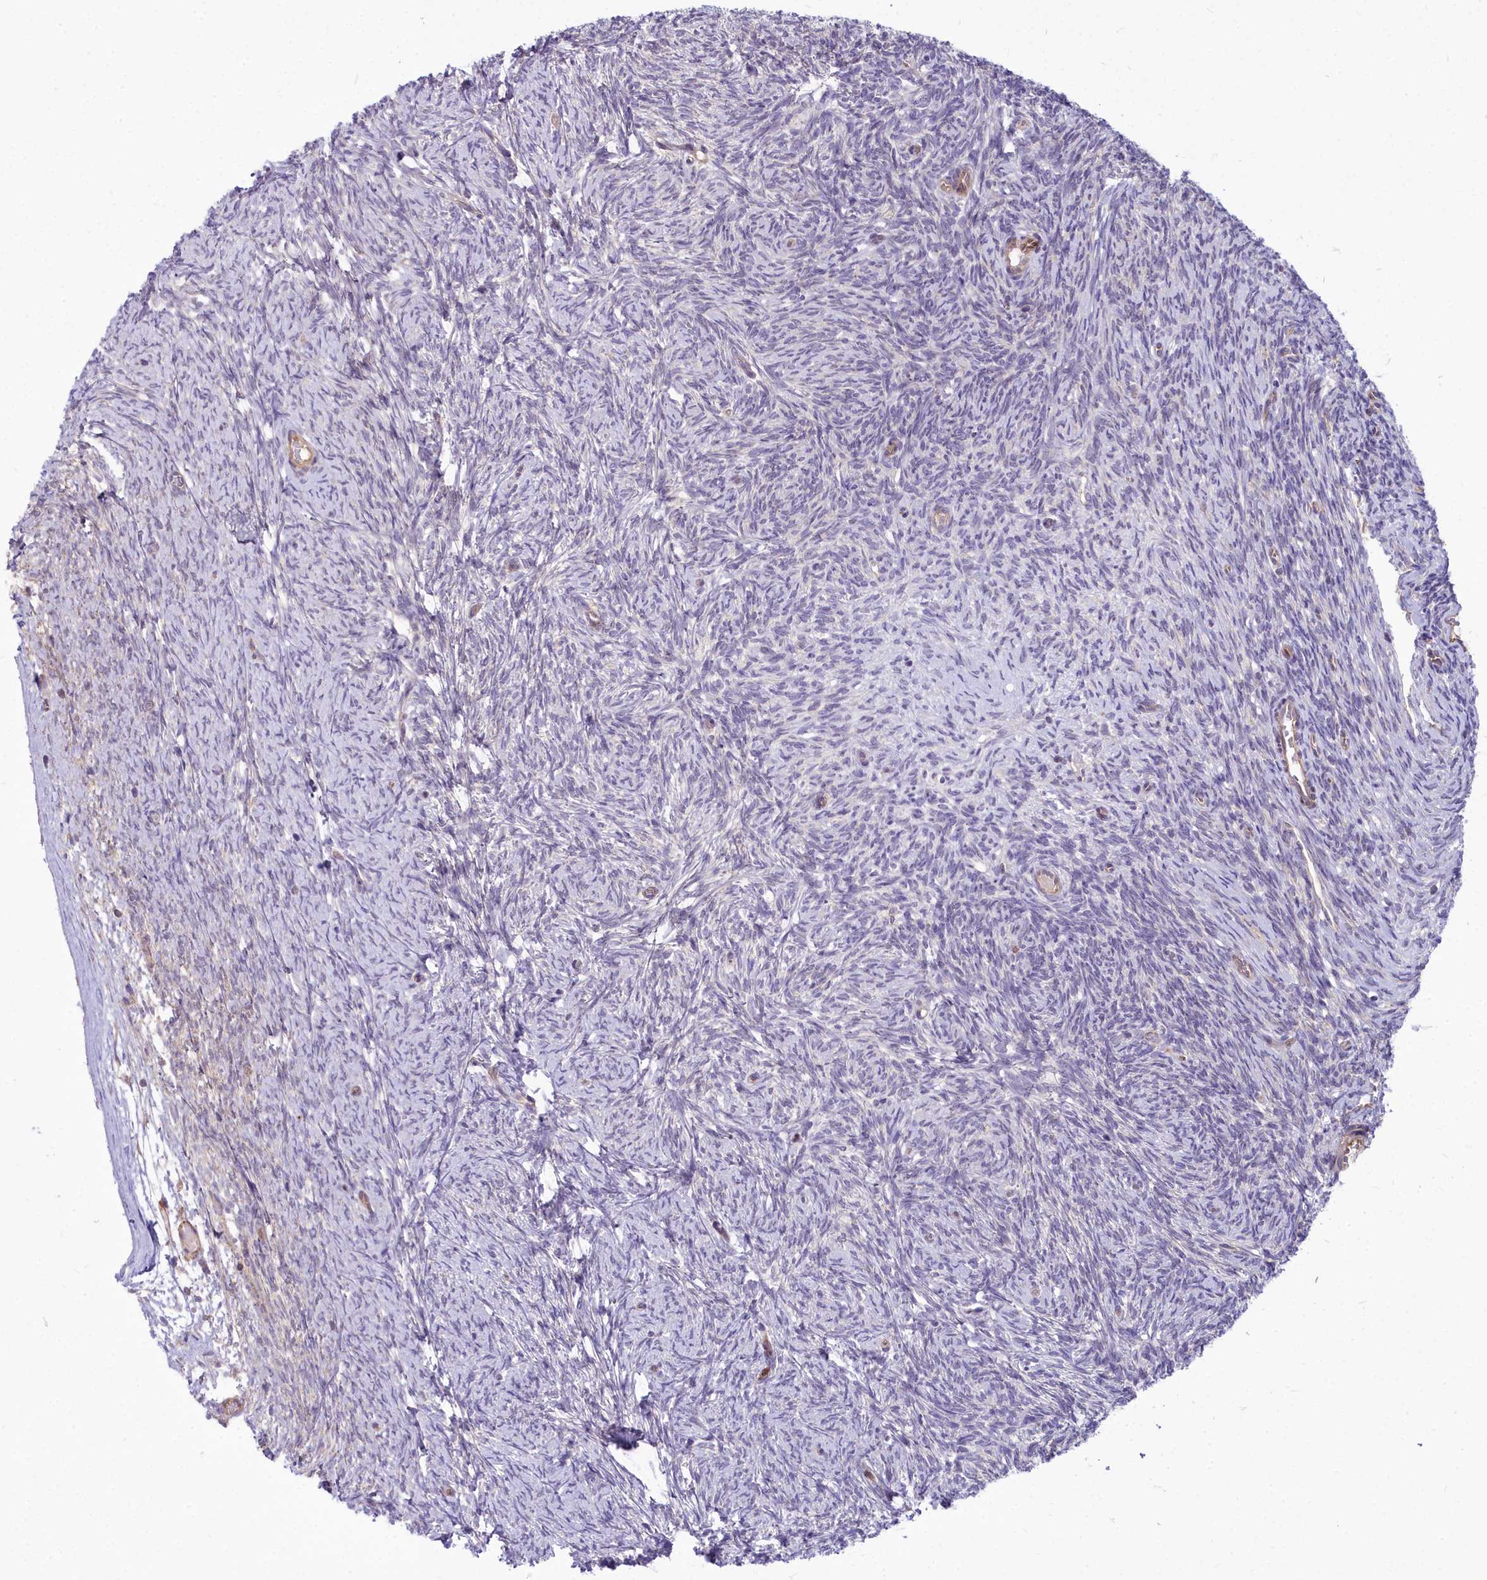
{"staining": {"intensity": "negative", "quantity": "none", "location": "none"}, "tissue": "ovary", "cell_type": "Ovarian stroma cells", "image_type": "normal", "snomed": [{"axis": "morphology", "description": "Normal tissue, NOS"}, {"axis": "topography", "description": "Ovary"}], "caption": "Immunohistochemical staining of unremarkable human ovary demonstrates no significant positivity in ovarian stroma cells.", "gene": "HLA", "patient": {"sex": "female", "age": 44}}